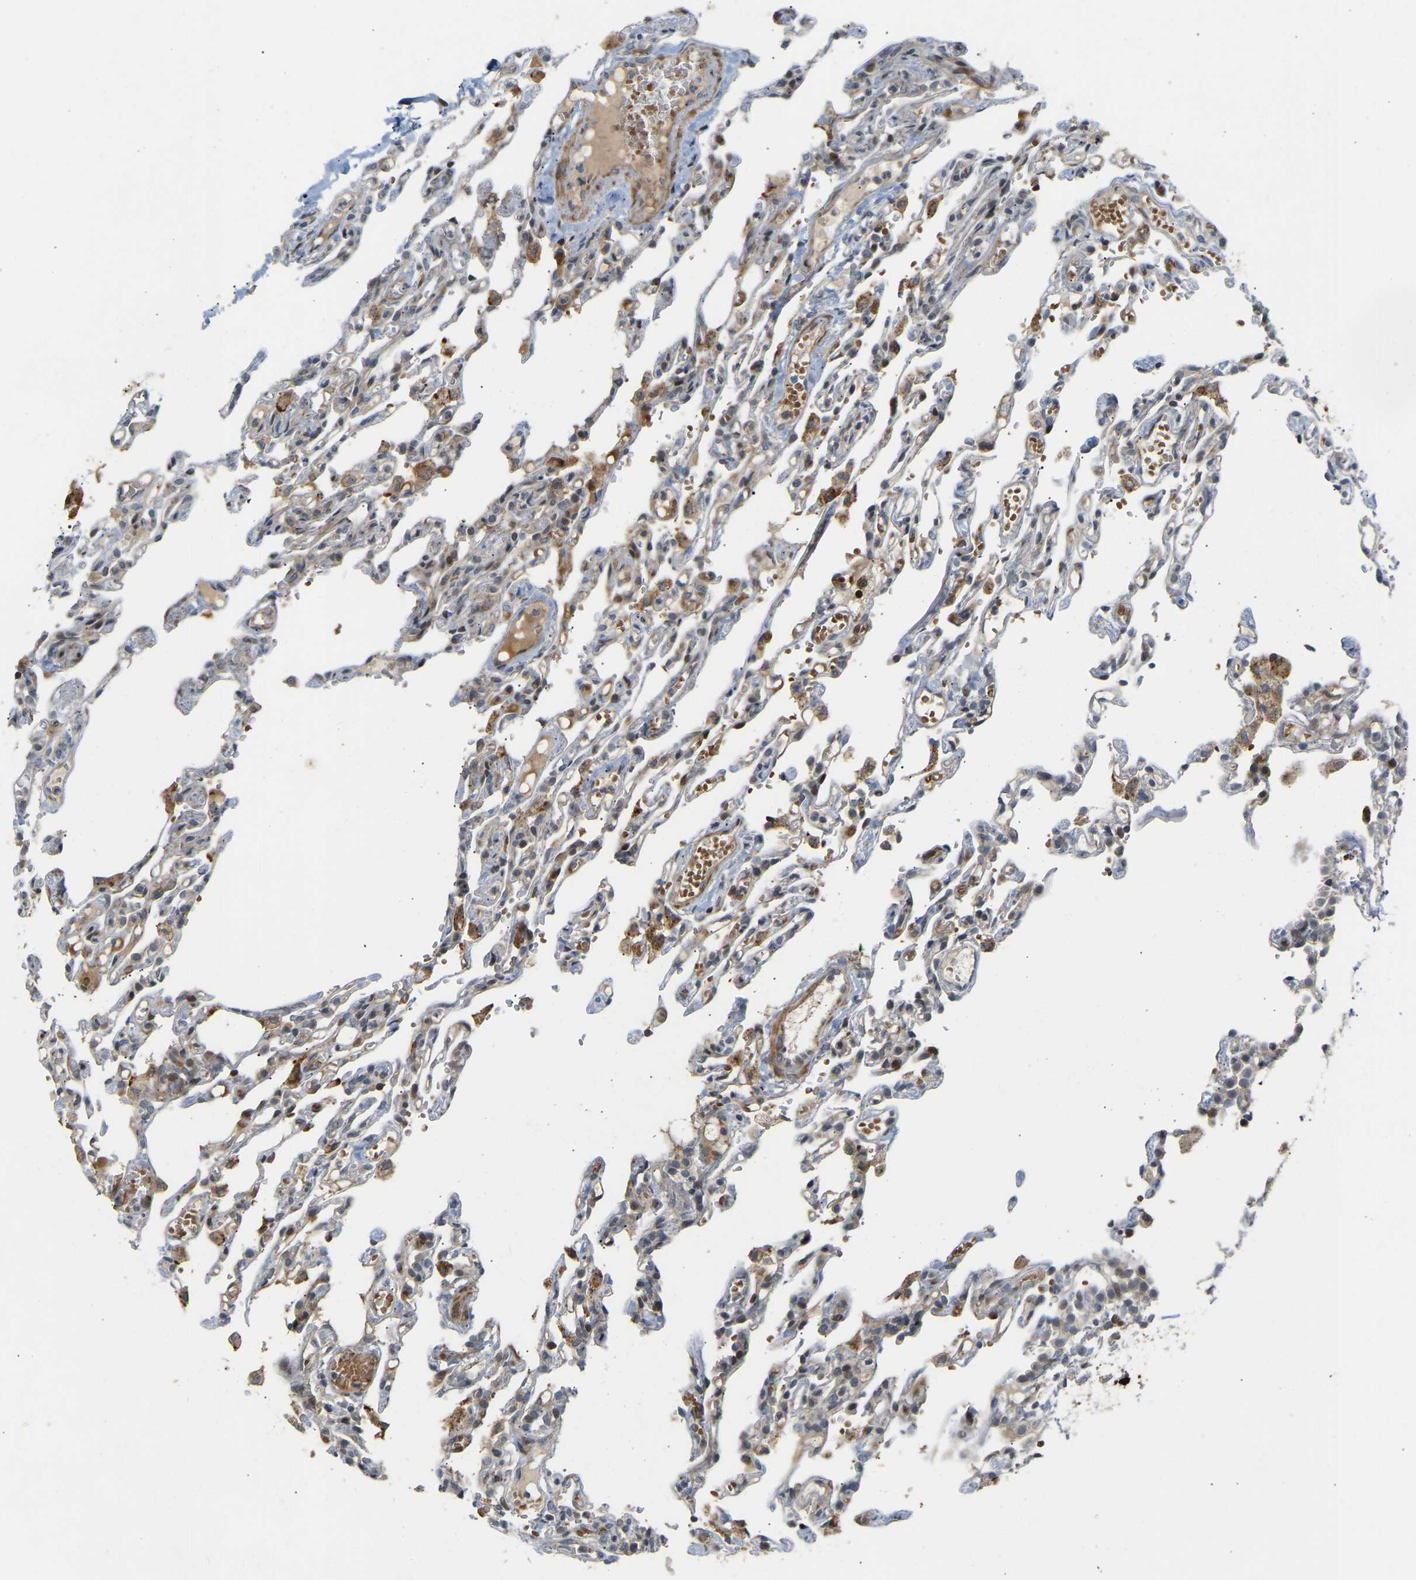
{"staining": {"intensity": "moderate", "quantity": "25%-75%", "location": "cytoplasmic/membranous"}, "tissue": "lung", "cell_type": "Alveolar cells", "image_type": "normal", "snomed": [{"axis": "morphology", "description": "Normal tissue, NOS"}, {"axis": "topography", "description": "Lung"}], "caption": "A histopathology image of lung stained for a protein displays moderate cytoplasmic/membranous brown staining in alveolar cells. (DAB (3,3'-diaminobenzidine) IHC, brown staining for protein, blue staining for nuclei).", "gene": "POGLUT2", "patient": {"sex": "male", "age": 21}}